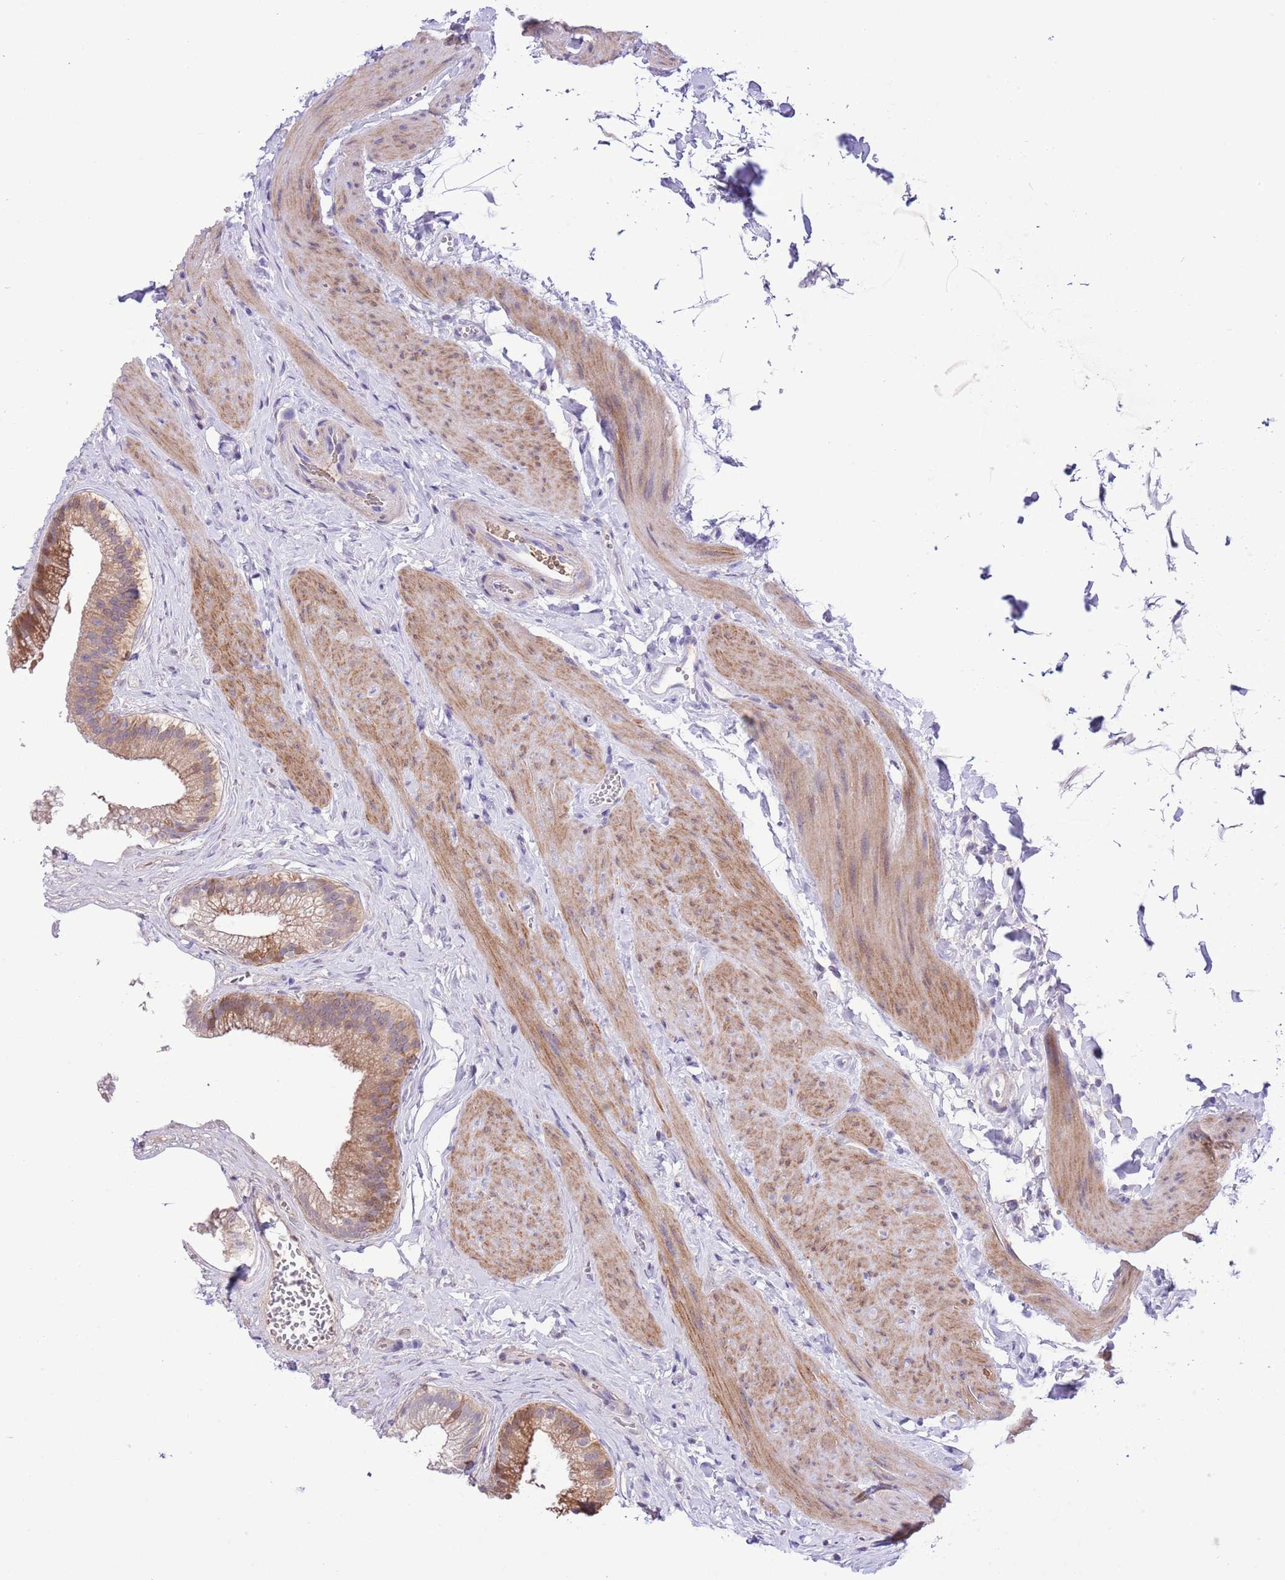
{"staining": {"intensity": "moderate", "quantity": ">75%", "location": "cytoplasmic/membranous"}, "tissue": "gallbladder", "cell_type": "Glandular cells", "image_type": "normal", "snomed": [{"axis": "morphology", "description": "Normal tissue, NOS"}, {"axis": "topography", "description": "Gallbladder"}], "caption": "Immunohistochemistry (IHC) staining of benign gallbladder, which demonstrates medium levels of moderate cytoplasmic/membranous expression in approximately >75% of glandular cells indicating moderate cytoplasmic/membranous protein staining. The staining was performed using DAB (brown) for protein detection and nuclei were counterstained in hematoxylin (blue).", "gene": "PRR32", "patient": {"sex": "female", "age": 54}}